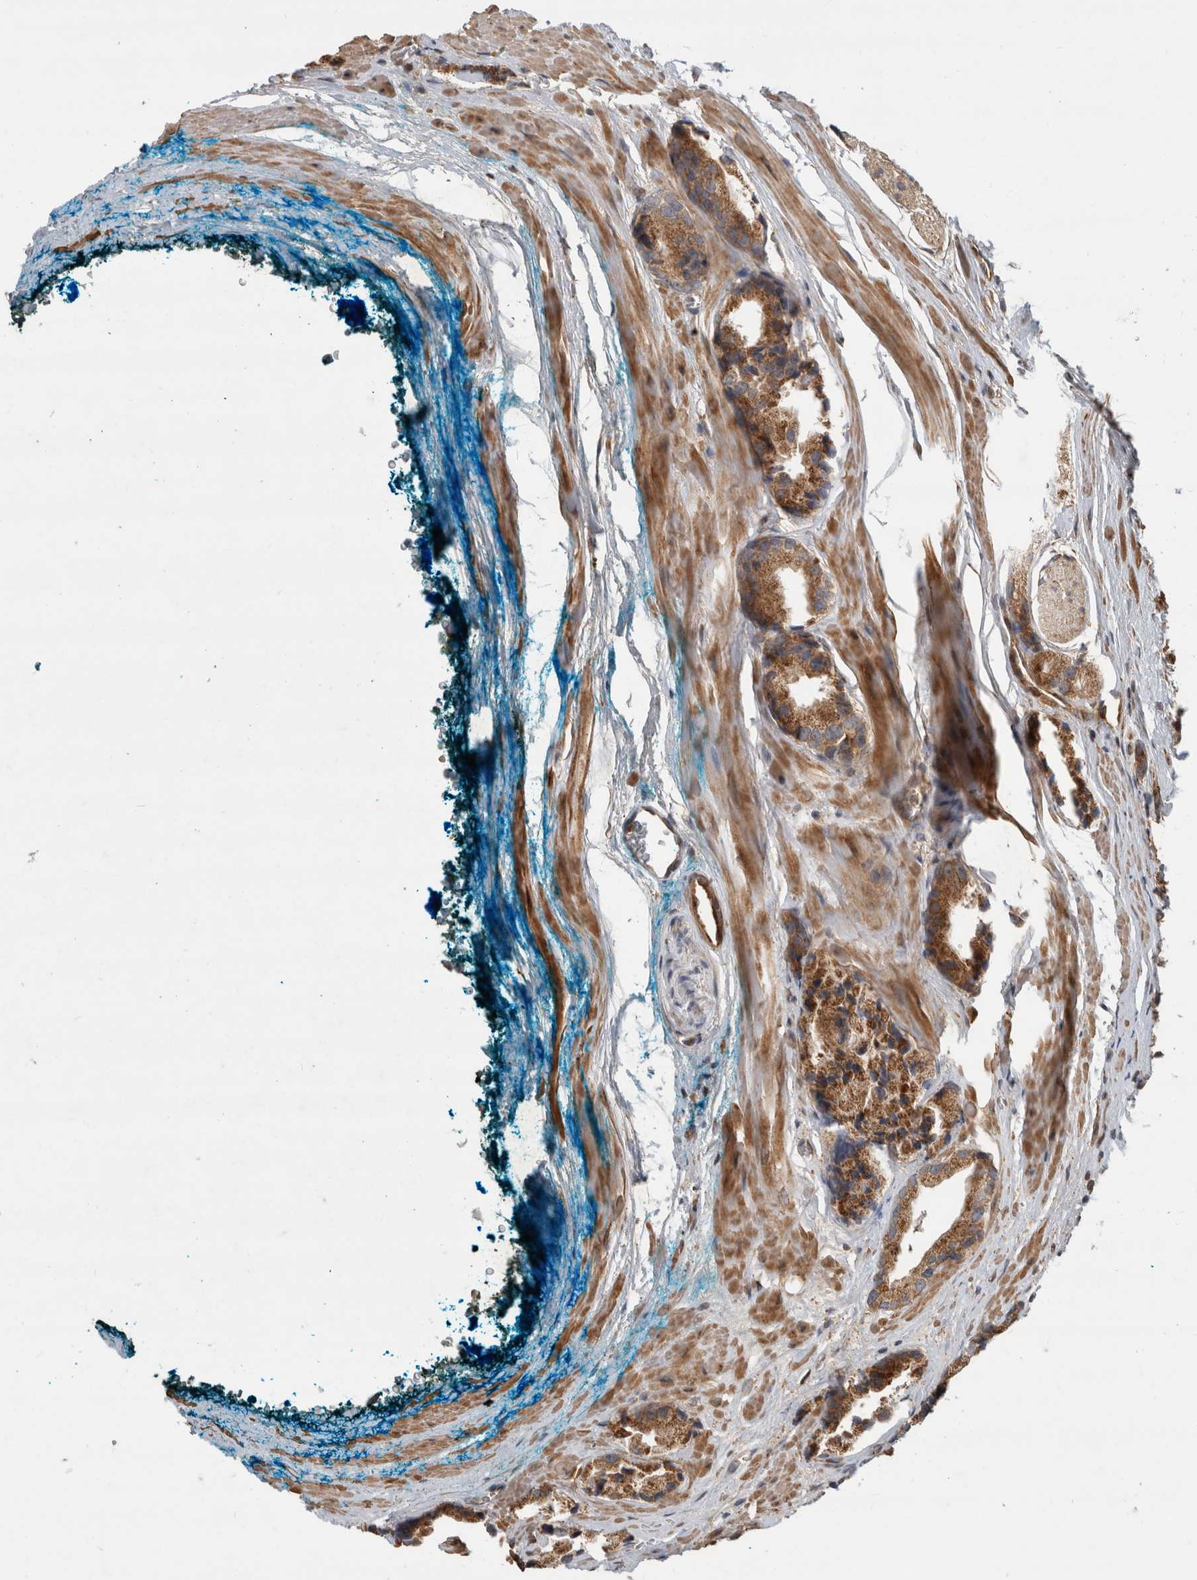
{"staining": {"intensity": "moderate", "quantity": ">75%", "location": "cytoplasmic/membranous"}, "tissue": "prostate cancer", "cell_type": "Tumor cells", "image_type": "cancer", "snomed": [{"axis": "morphology", "description": "Adenocarcinoma, High grade"}, {"axis": "topography", "description": "Prostate"}], "caption": "A brown stain shows moderate cytoplasmic/membranous staining of a protein in human prostate high-grade adenocarcinoma tumor cells.", "gene": "TUBD1", "patient": {"sex": "male", "age": 63}}